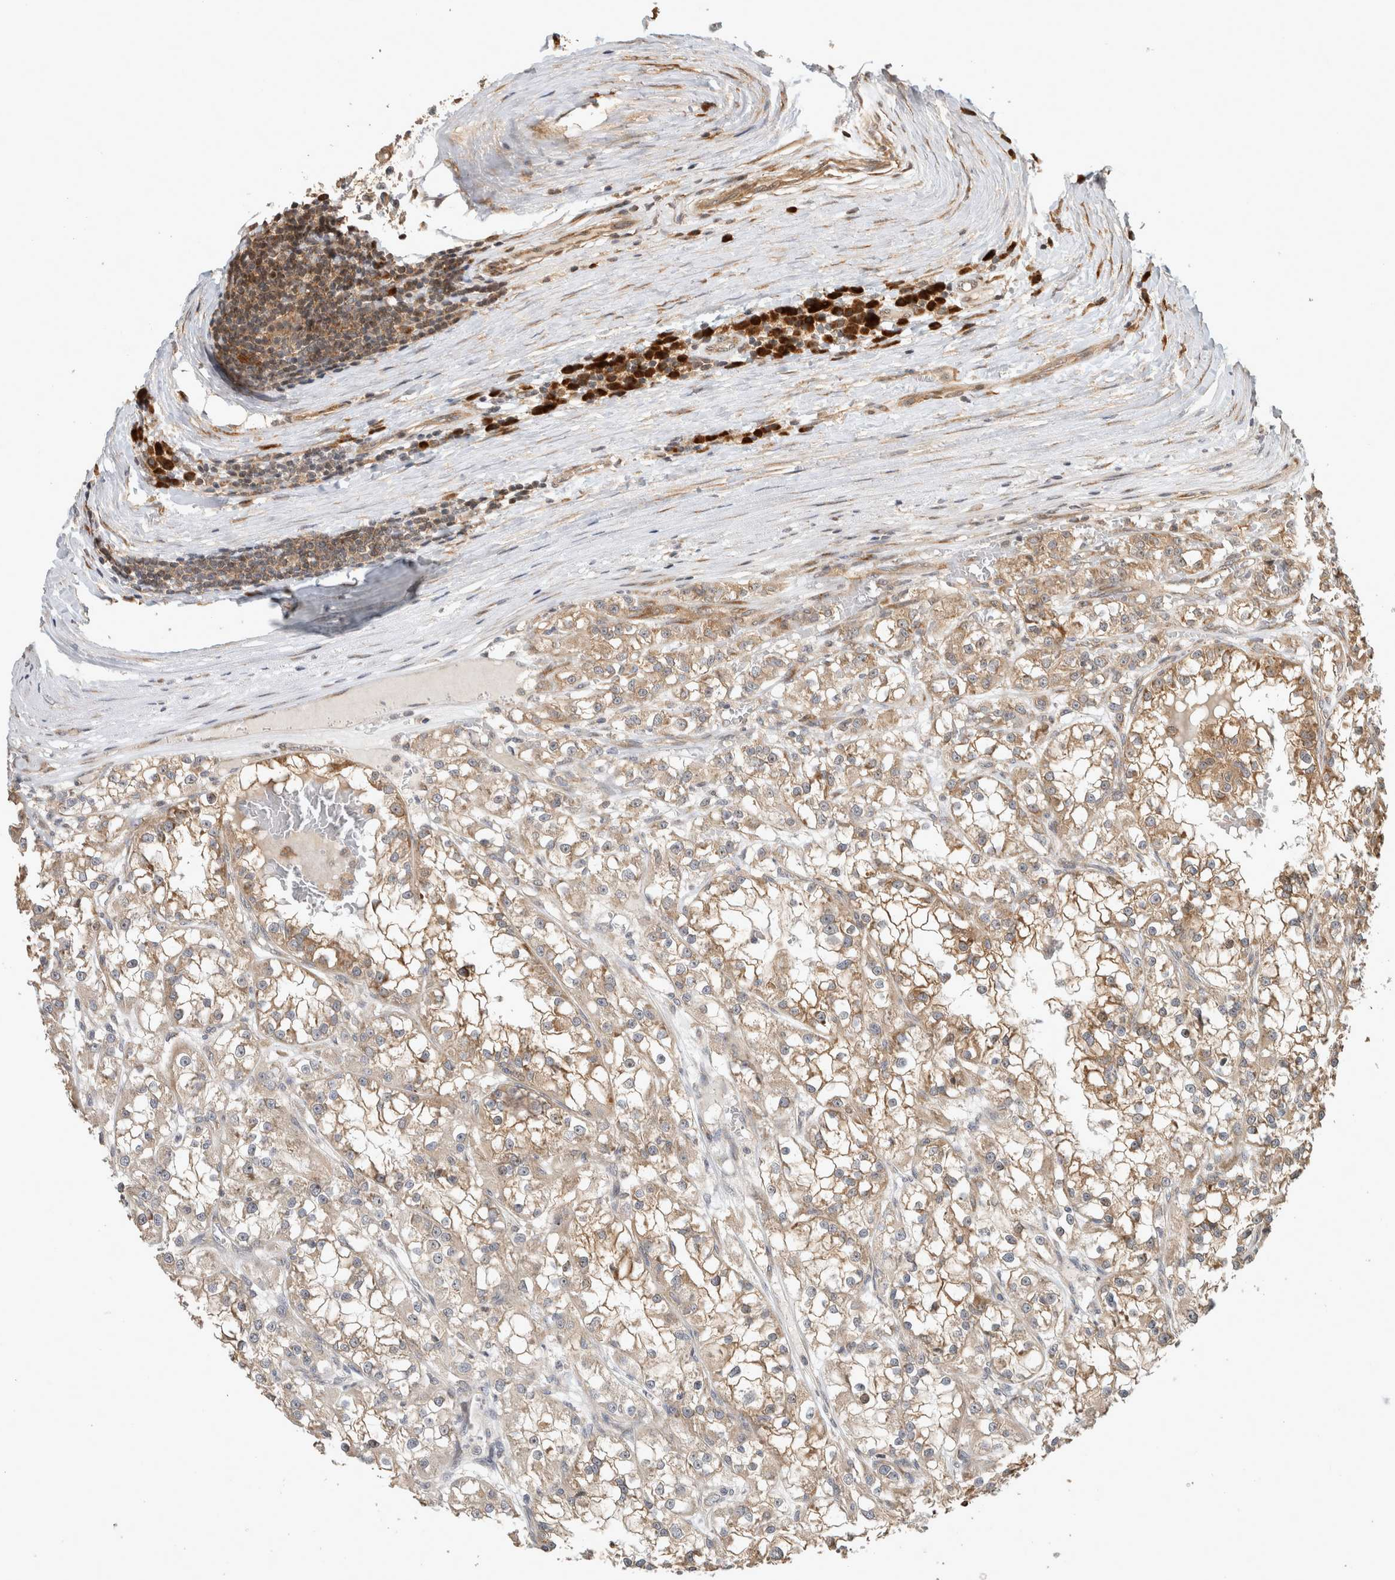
{"staining": {"intensity": "moderate", "quantity": ">75%", "location": "cytoplasmic/membranous"}, "tissue": "renal cancer", "cell_type": "Tumor cells", "image_type": "cancer", "snomed": [{"axis": "morphology", "description": "Adenocarcinoma, NOS"}, {"axis": "topography", "description": "Kidney"}], "caption": "Immunohistochemistry of adenocarcinoma (renal) shows medium levels of moderate cytoplasmic/membranous positivity in approximately >75% of tumor cells.", "gene": "PCDHB15", "patient": {"sex": "female", "age": 52}}